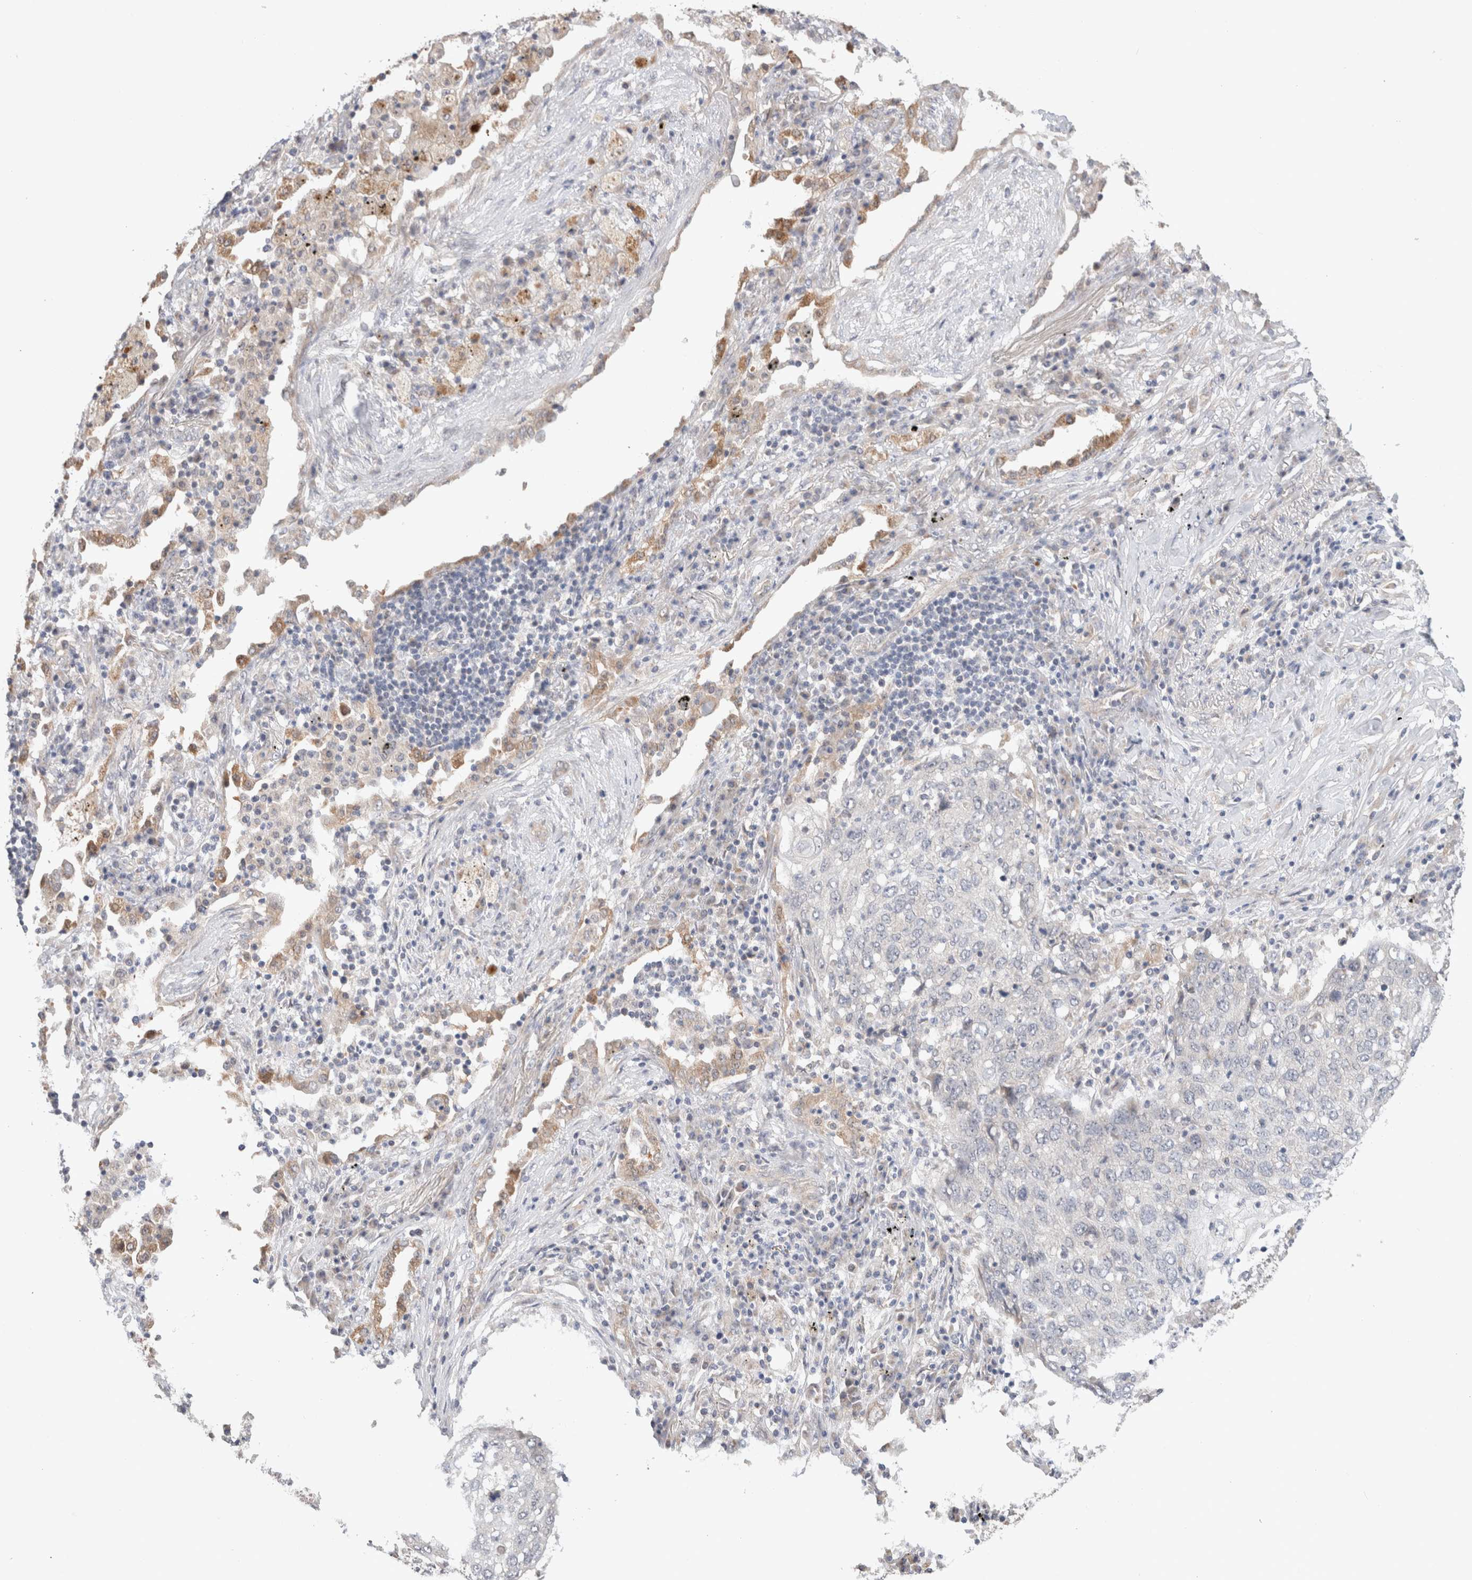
{"staining": {"intensity": "negative", "quantity": "none", "location": "none"}, "tissue": "lung cancer", "cell_type": "Tumor cells", "image_type": "cancer", "snomed": [{"axis": "morphology", "description": "Squamous cell carcinoma, NOS"}, {"axis": "topography", "description": "Lung"}], "caption": "An image of lung cancer stained for a protein demonstrates no brown staining in tumor cells. (Immunohistochemistry, brightfield microscopy, high magnification).", "gene": "CA13", "patient": {"sex": "female", "age": 63}}